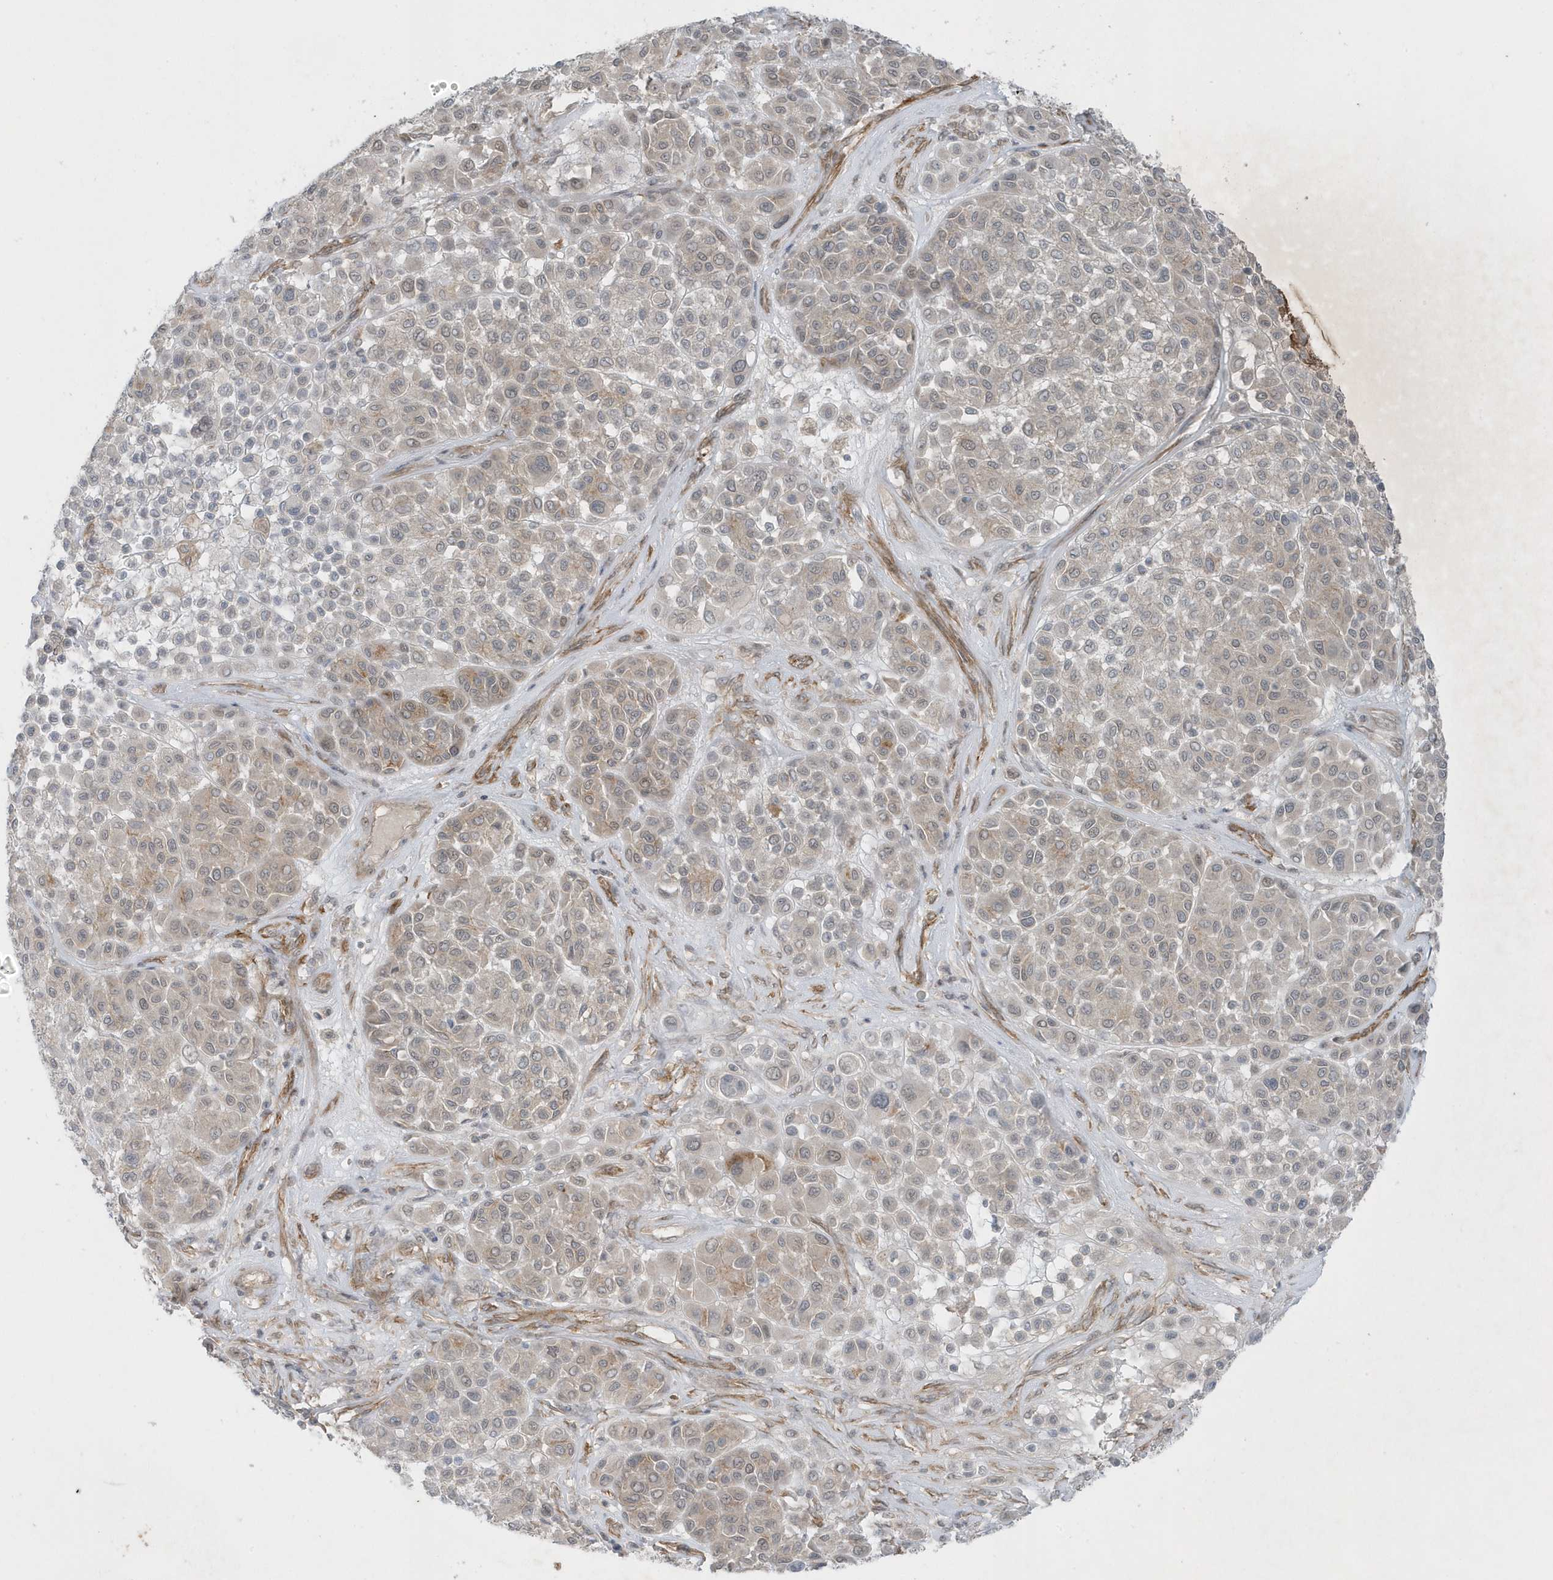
{"staining": {"intensity": "negative", "quantity": "none", "location": "none"}, "tissue": "melanoma", "cell_type": "Tumor cells", "image_type": "cancer", "snomed": [{"axis": "morphology", "description": "Malignant melanoma, Metastatic site"}, {"axis": "topography", "description": "Soft tissue"}], "caption": "IHC micrograph of neoplastic tissue: malignant melanoma (metastatic site) stained with DAB displays no significant protein staining in tumor cells.", "gene": "PARD3B", "patient": {"sex": "male", "age": 41}}